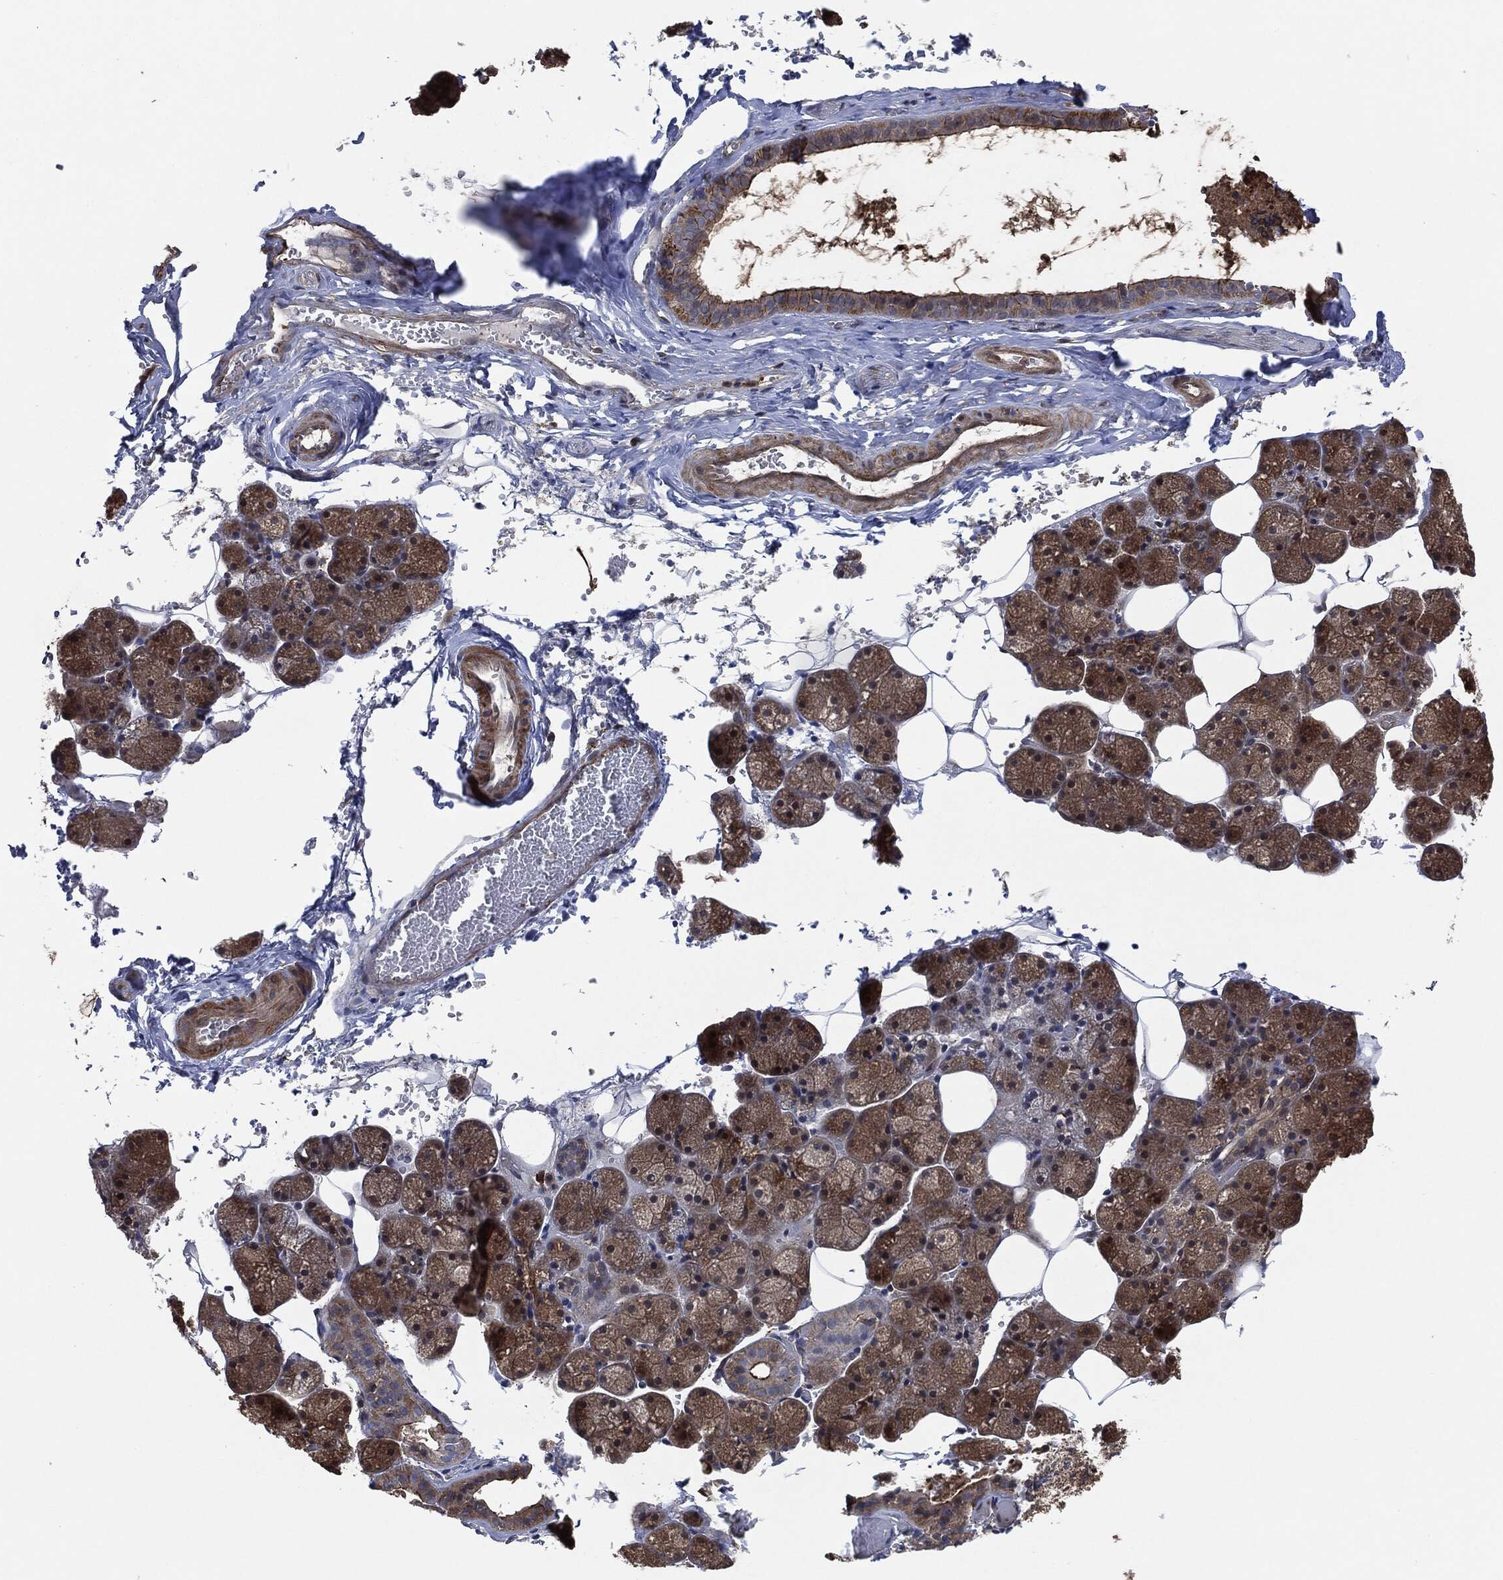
{"staining": {"intensity": "moderate", "quantity": ">75%", "location": "cytoplasmic/membranous"}, "tissue": "salivary gland", "cell_type": "Glandular cells", "image_type": "normal", "snomed": [{"axis": "morphology", "description": "Normal tissue, NOS"}, {"axis": "topography", "description": "Salivary gland"}], "caption": "DAB (3,3'-diaminobenzidine) immunohistochemical staining of benign human salivary gland exhibits moderate cytoplasmic/membranous protein positivity in approximately >75% of glandular cells.", "gene": "TPT1", "patient": {"sex": "male", "age": 38}}